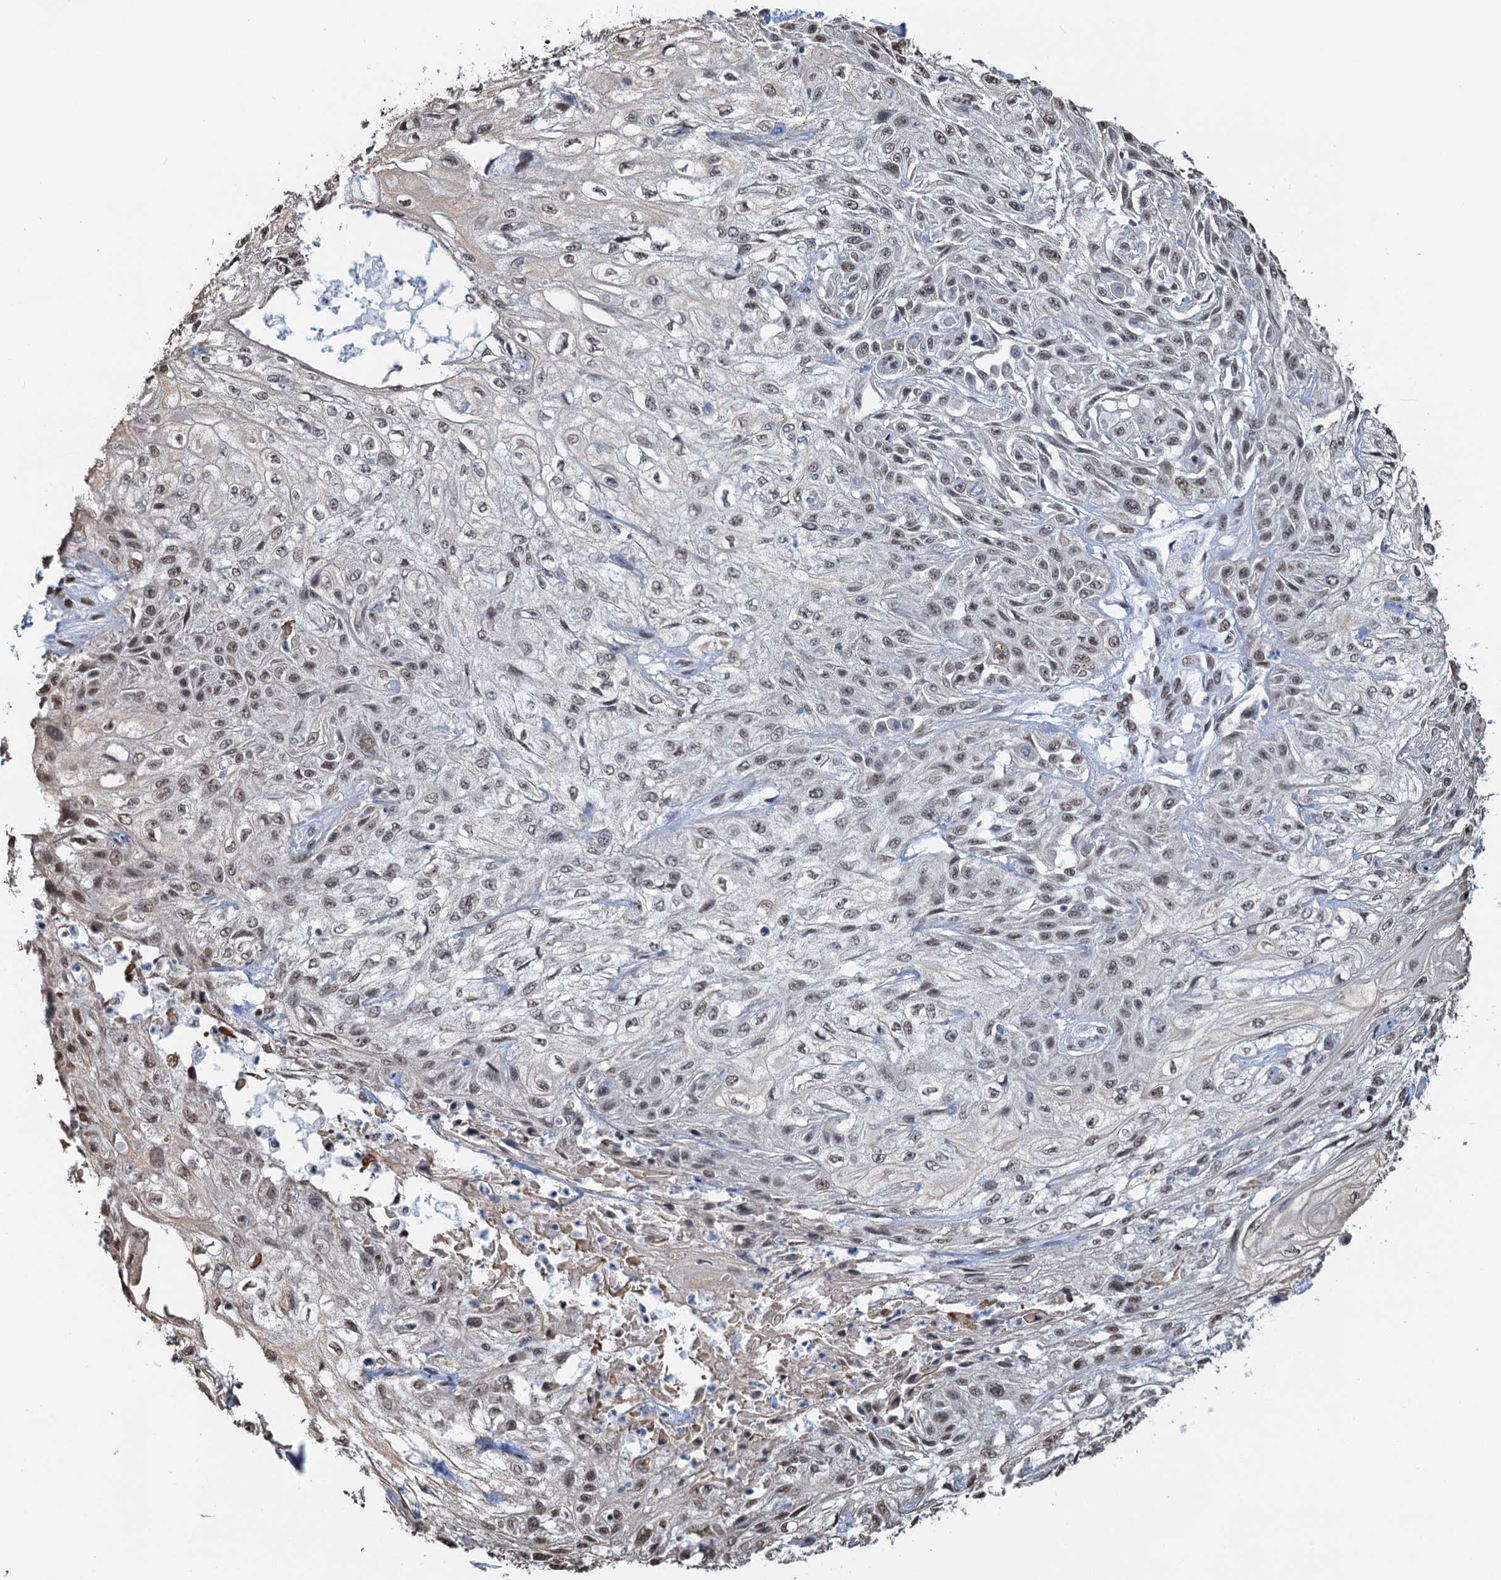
{"staining": {"intensity": "weak", "quantity": ">75%", "location": "nuclear"}, "tissue": "skin cancer", "cell_type": "Tumor cells", "image_type": "cancer", "snomed": [{"axis": "morphology", "description": "Squamous cell carcinoma, NOS"}, {"axis": "morphology", "description": "Squamous cell carcinoma, metastatic, NOS"}, {"axis": "topography", "description": "Skin"}, {"axis": "topography", "description": "Lymph node"}], "caption": "Immunohistochemistry of metastatic squamous cell carcinoma (skin) demonstrates low levels of weak nuclear expression in approximately >75% of tumor cells.", "gene": "ZNF609", "patient": {"sex": "male", "age": 75}}